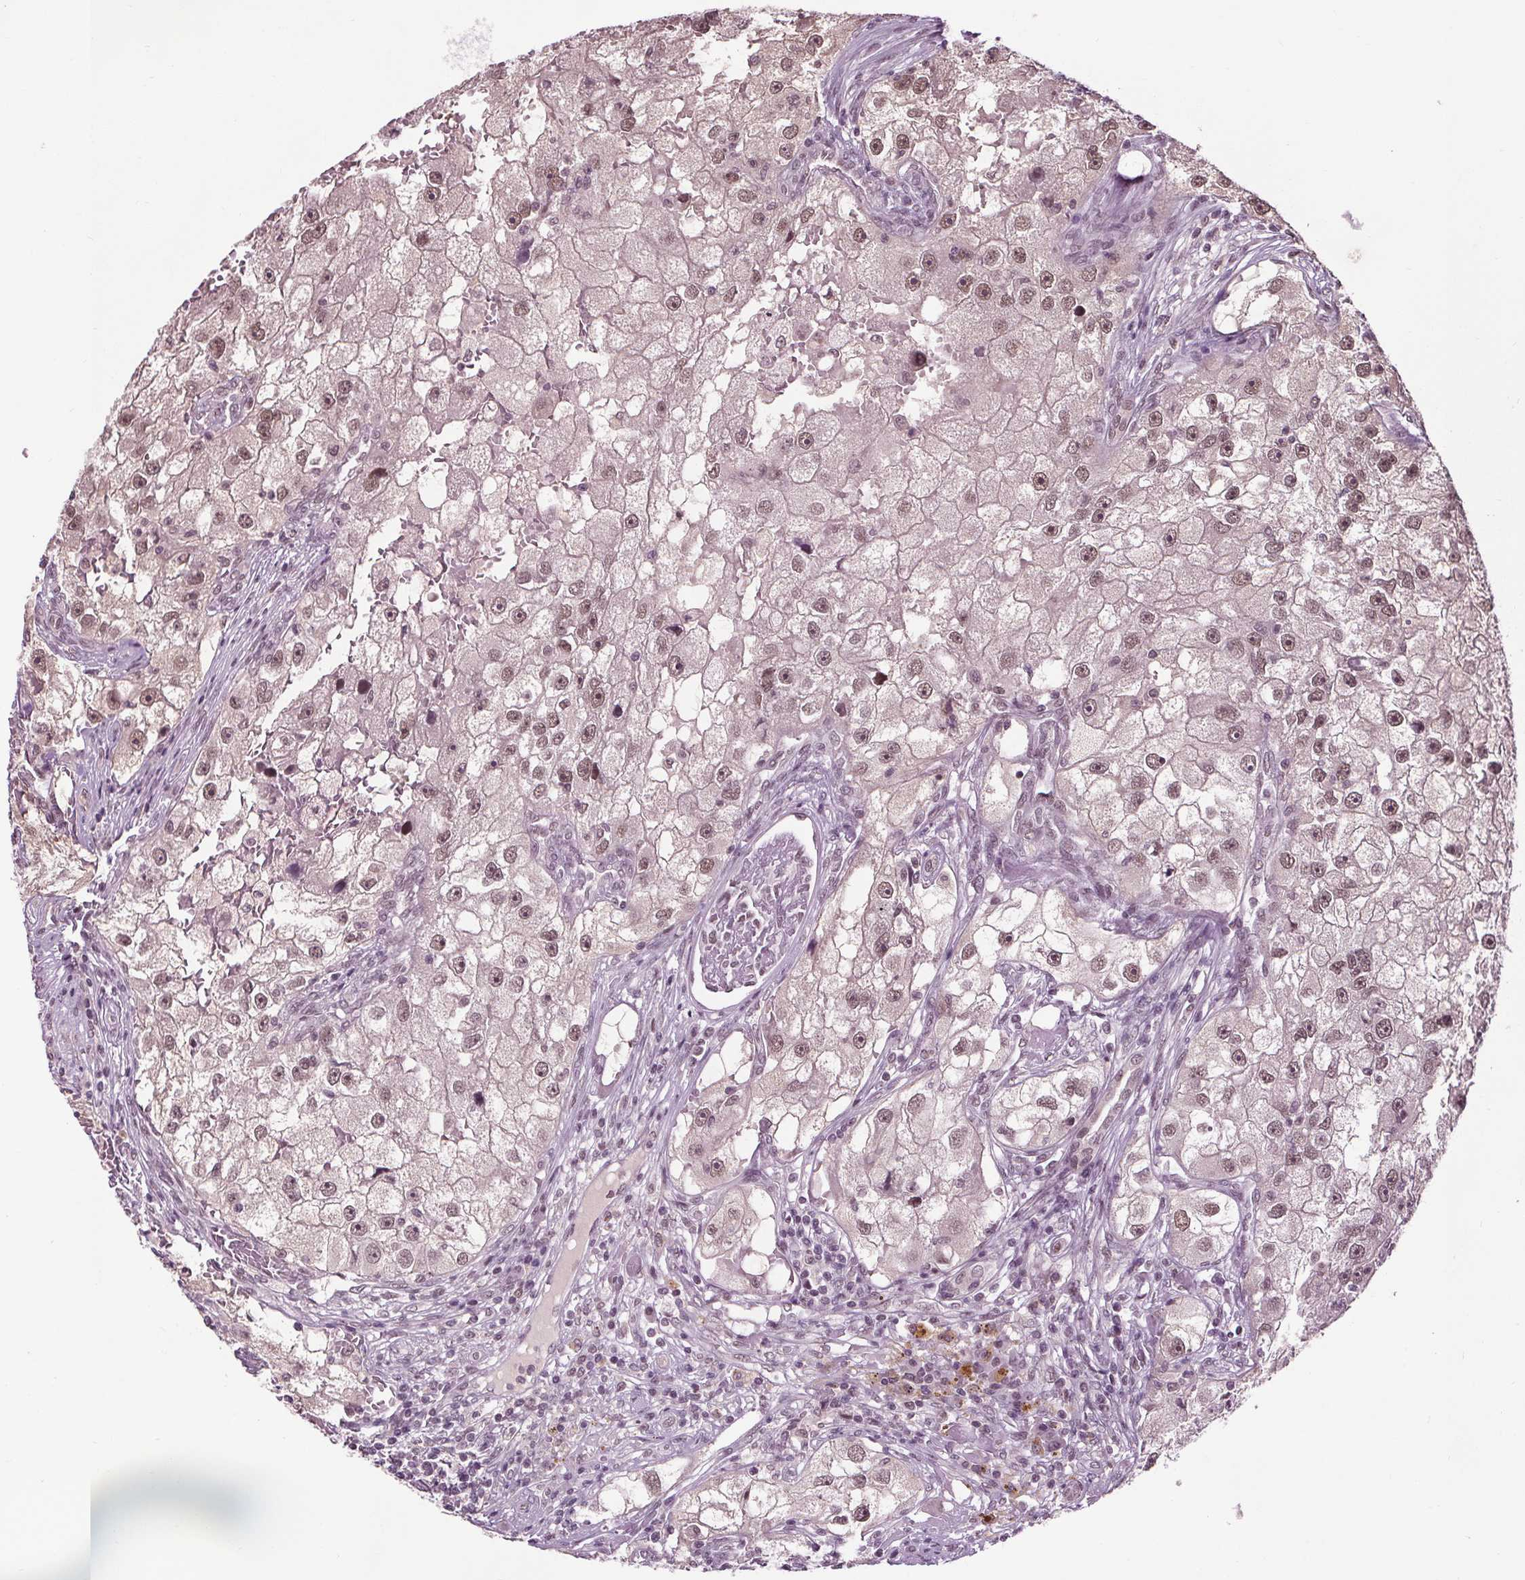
{"staining": {"intensity": "moderate", "quantity": ">75%", "location": "nuclear"}, "tissue": "renal cancer", "cell_type": "Tumor cells", "image_type": "cancer", "snomed": [{"axis": "morphology", "description": "Adenocarcinoma, NOS"}, {"axis": "topography", "description": "Kidney"}], "caption": "Immunohistochemical staining of renal cancer (adenocarcinoma) reveals moderate nuclear protein staining in about >75% of tumor cells.", "gene": "MED6", "patient": {"sex": "male", "age": 63}}